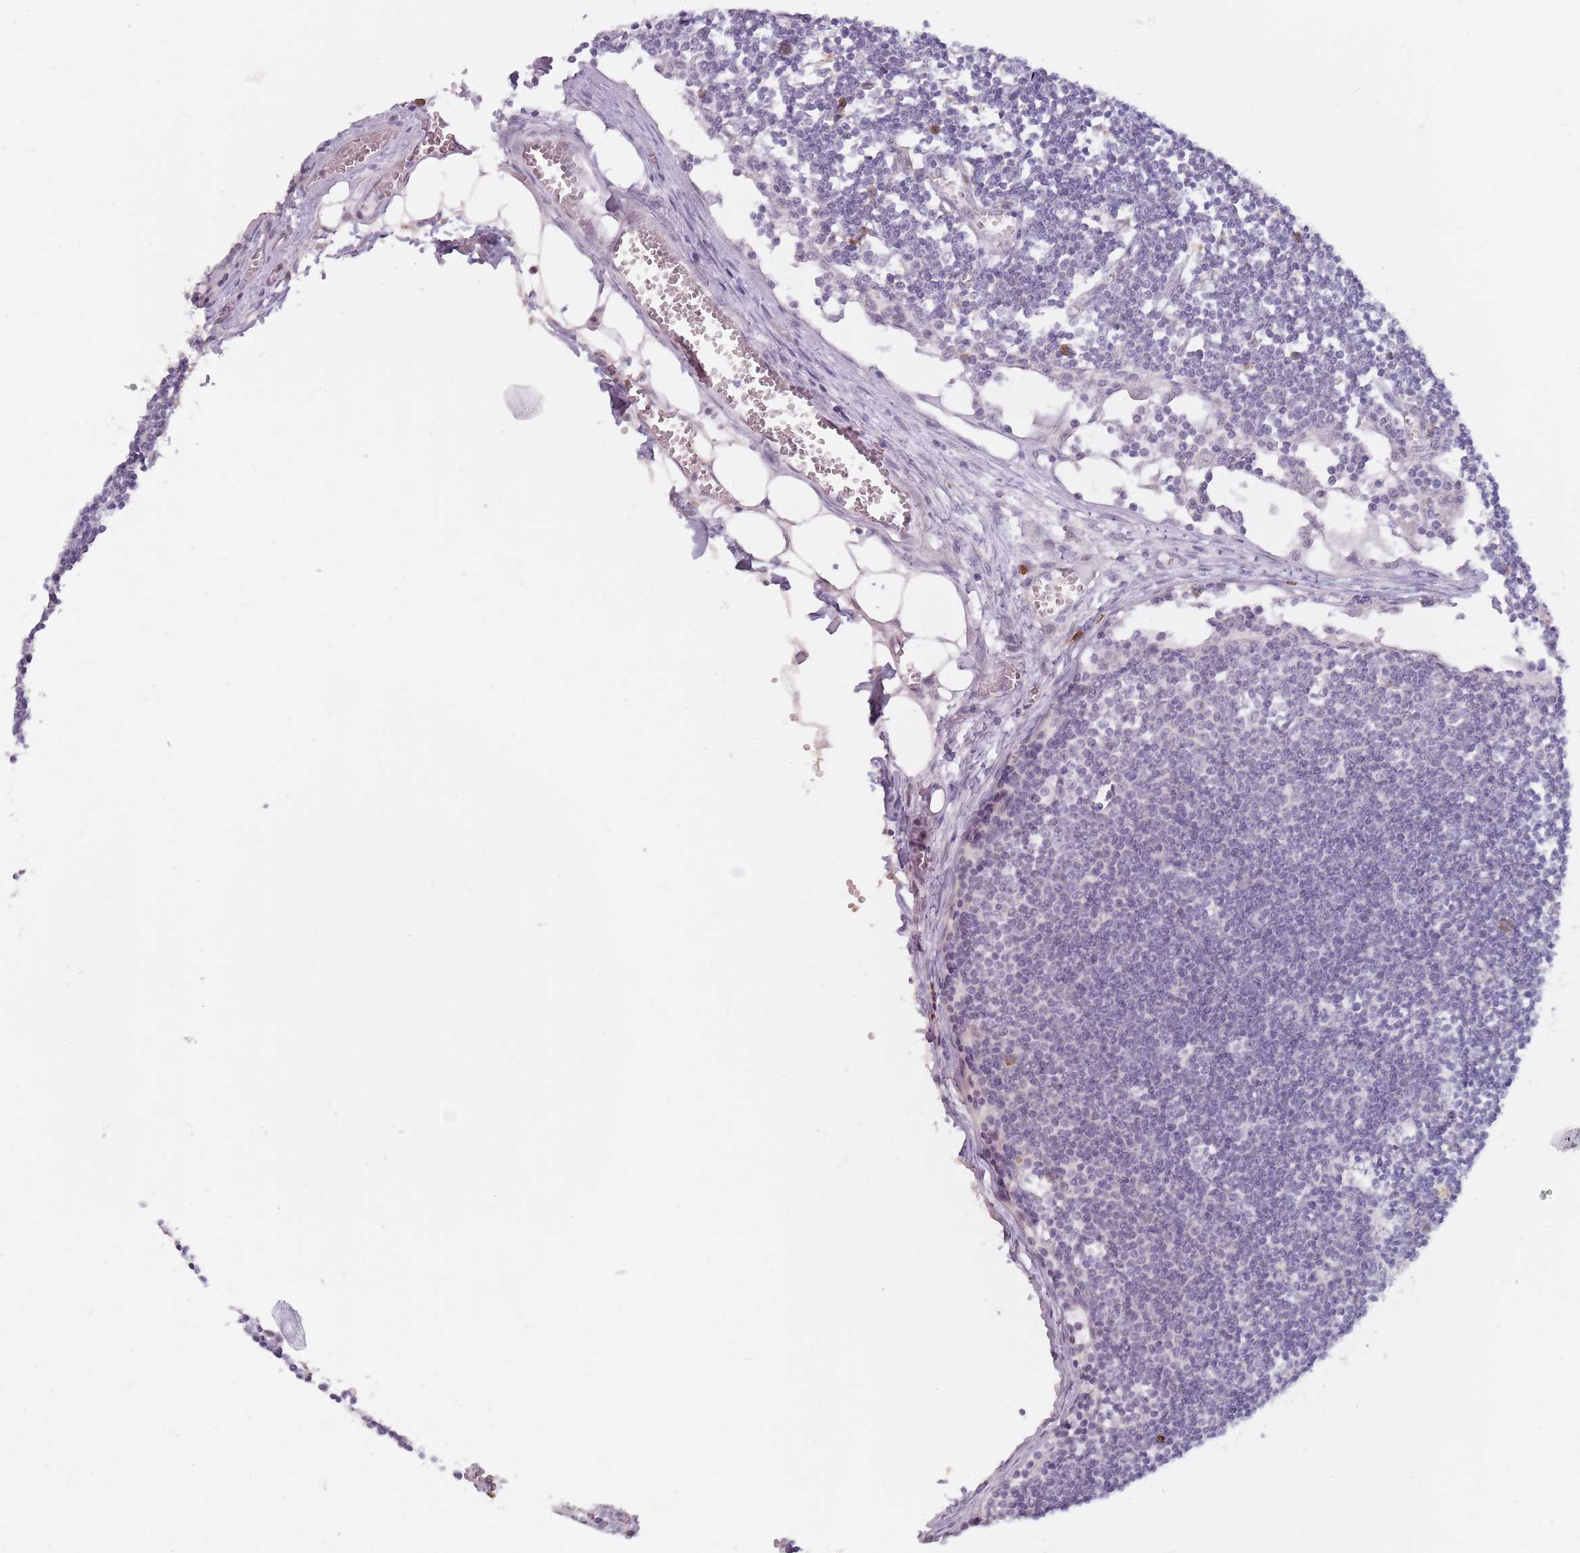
{"staining": {"intensity": "negative", "quantity": "none", "location": "none"}, "tissue": "lymph node", "cell_type": "Germinal center cells", "image_type": "normal", "snomed": [{"axis": "morphology", "description": "Normal tissue, NOS"}, {"axis": "topography", "description": "Lymph node"}], "caption": "Benign lymph node was stained to show a protein in brown. There is no significant expression in germinal center cells. (Immunohistochemistry (ihc), brightfield microscopy, high magnification).", "gene": "DXO", "patient": {"sex": "female", "age": 11}}